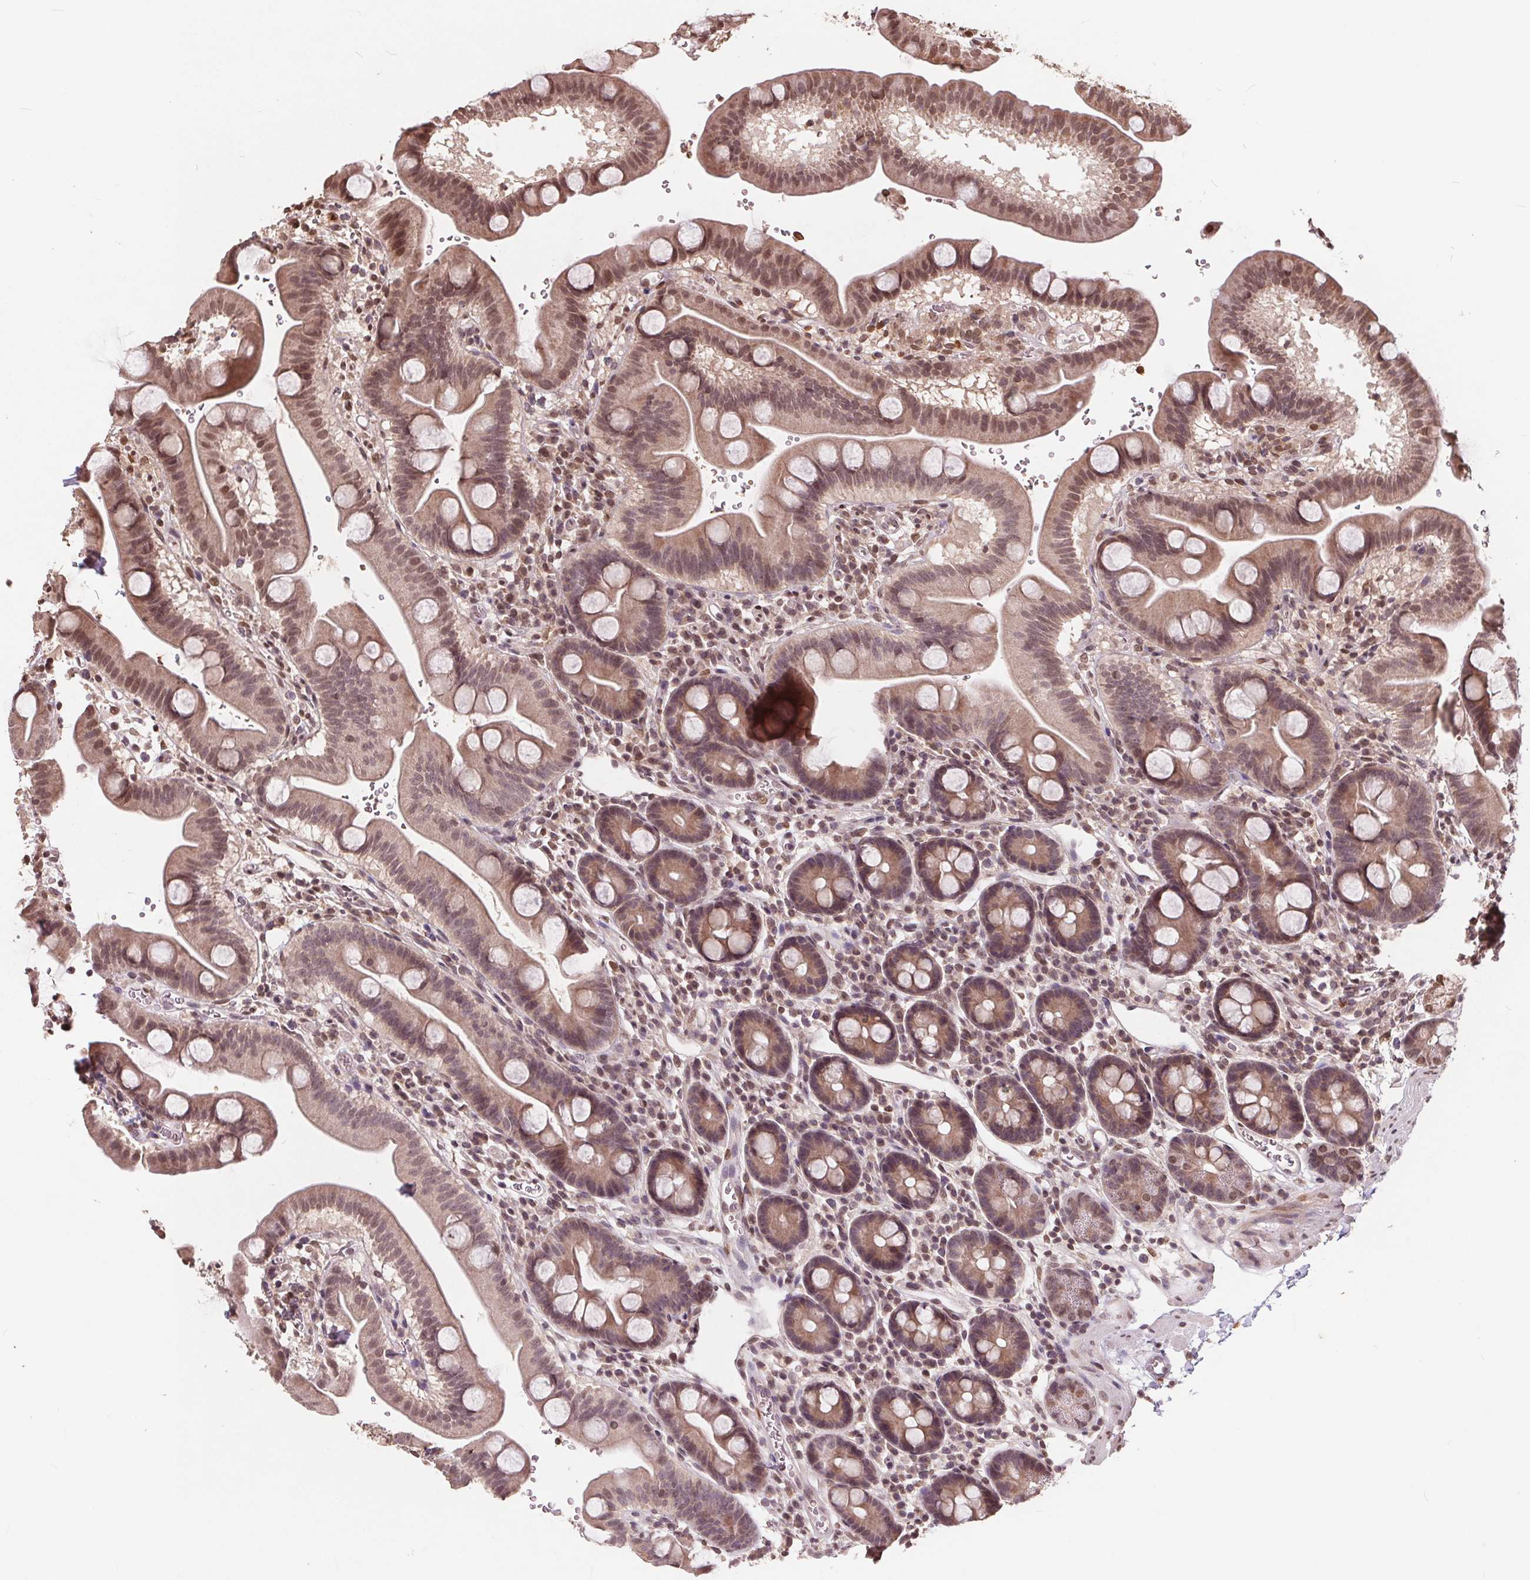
{"staining": {"intensity": "weak", "quantity": ">75%", "location": "cytoplasmic/membranous,nuclear"}, "tissue": "duodenum", "cell_type": "Glandular cells", "image_type": "normal", "snomed": [{"axis": "morphology", "description": "Normal tissue, NOS"}, {"axis": "topography", "description": "Duodenum"}], "caption": "High-power microscopy captured an immunohistochemistry photomicrograph of benign duodenum, revealing weak cytoplasmic/membranous,nuclear expression in about >75% of glandular cells. (DAB (3,3'-diaminobenzidine) IHC, brown staining for protein, blue staining for nuclei).", "gene": "HIF1AN", "patient": {"sex": "male", "age": 59}}